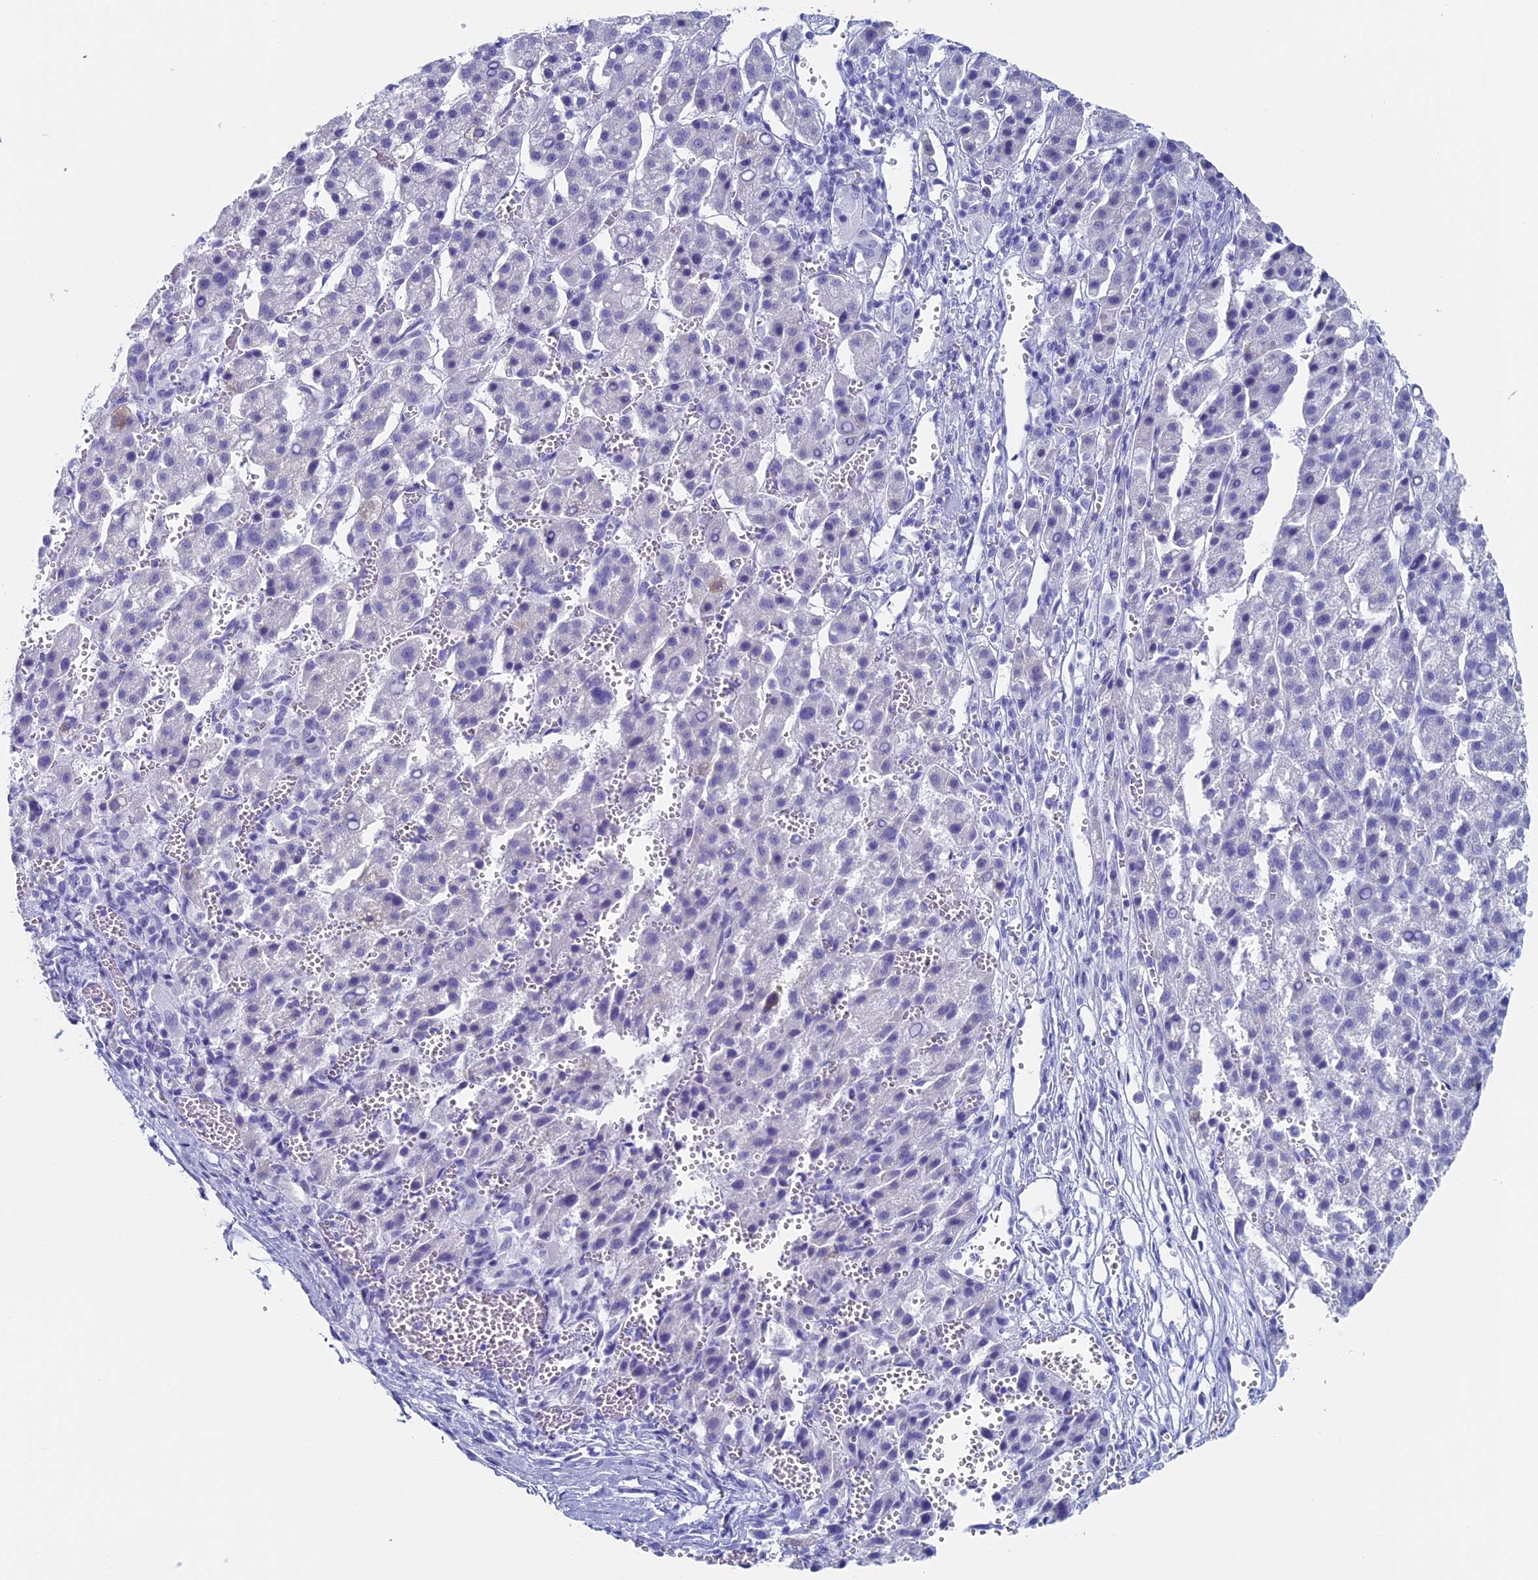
{"staining": {"intensity": "negative", "quantity": "none", "location": "none"}, "tissue": "liver cancer", "cell_type": "Tumor cells", "image_type": "cancer", "snomed": [{"axis": "morphology", "description": "Carcinoma, Hepatocellular, NOS"}, {"axis": "topography", "description": "Liver"}], "caption": "There is no significant positivity in tumor cells of hepatocellular carcinoma (liver). The staining is performed using DAB (3,3'-diaminobenzidine) brown chromogen with nuclei counter-stained in using hematoxylin.", "gene": "MAGEB6", "patient": {"sex": "female", "age": 58}}